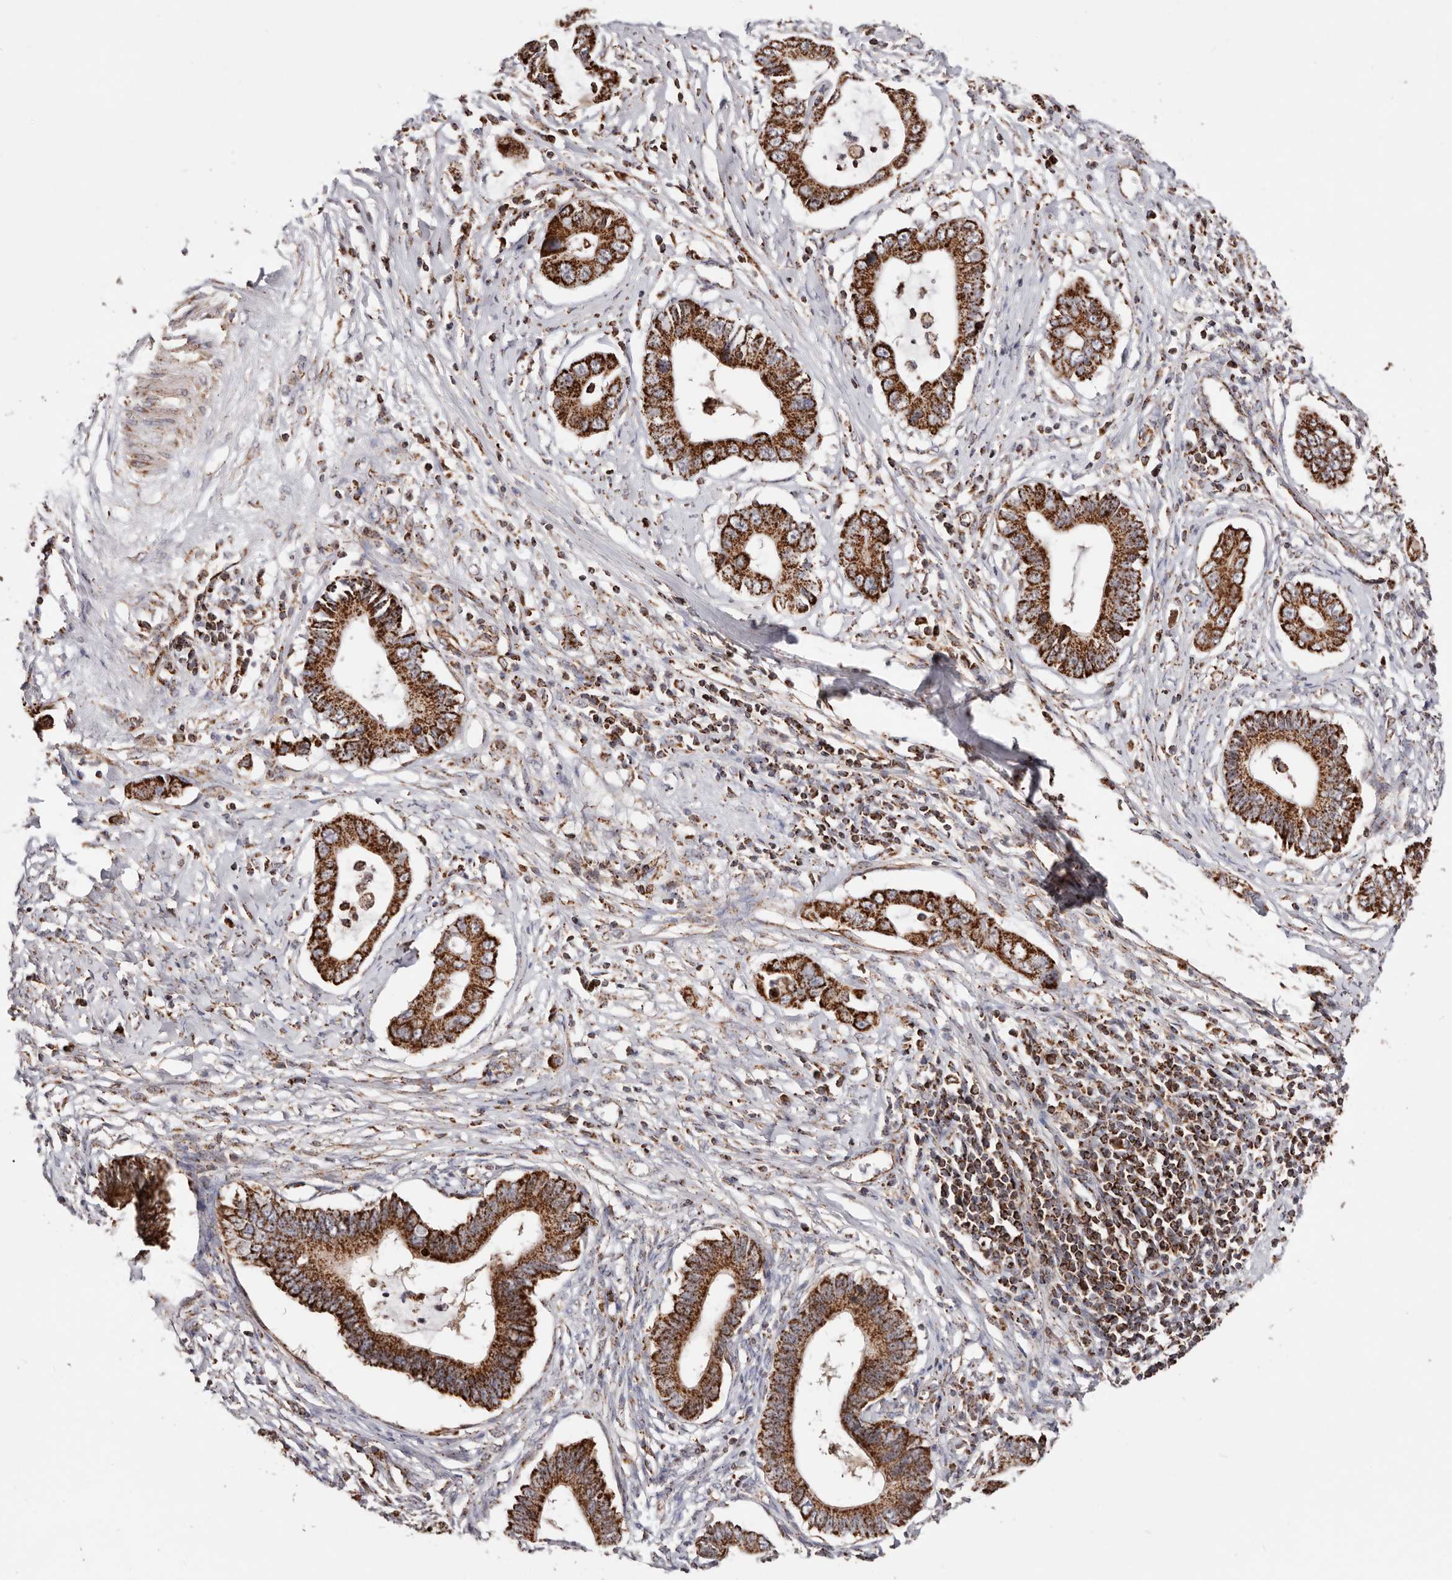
{"staining": {"intensity": "strong", "quantity": ">75%", "location": "cytoplasmic/membranous"}, "tissue": "cervical cancer", "cell_type": "Tumor cells", "image_type": "cancer", "snomed": [{"axis": "morphology", "description": "Adenocarcinoma, NOS"}, {"axis": "topography", "description": "Cervix"}], "caption": "Immunohistochemical staining of human adenocarcinoma (cervical) displays high levels of strong cytoplasmic/membranous protein staining in approximately >75% of tumor cells. (Stains: DAB (3,3'-diaminobenzidine) in brown, nuclei in blue, Microscopy: brightfield microscopy at high magnification).", "gene": "PRKACB", "patient": {"sex": "female", "age": 44}}